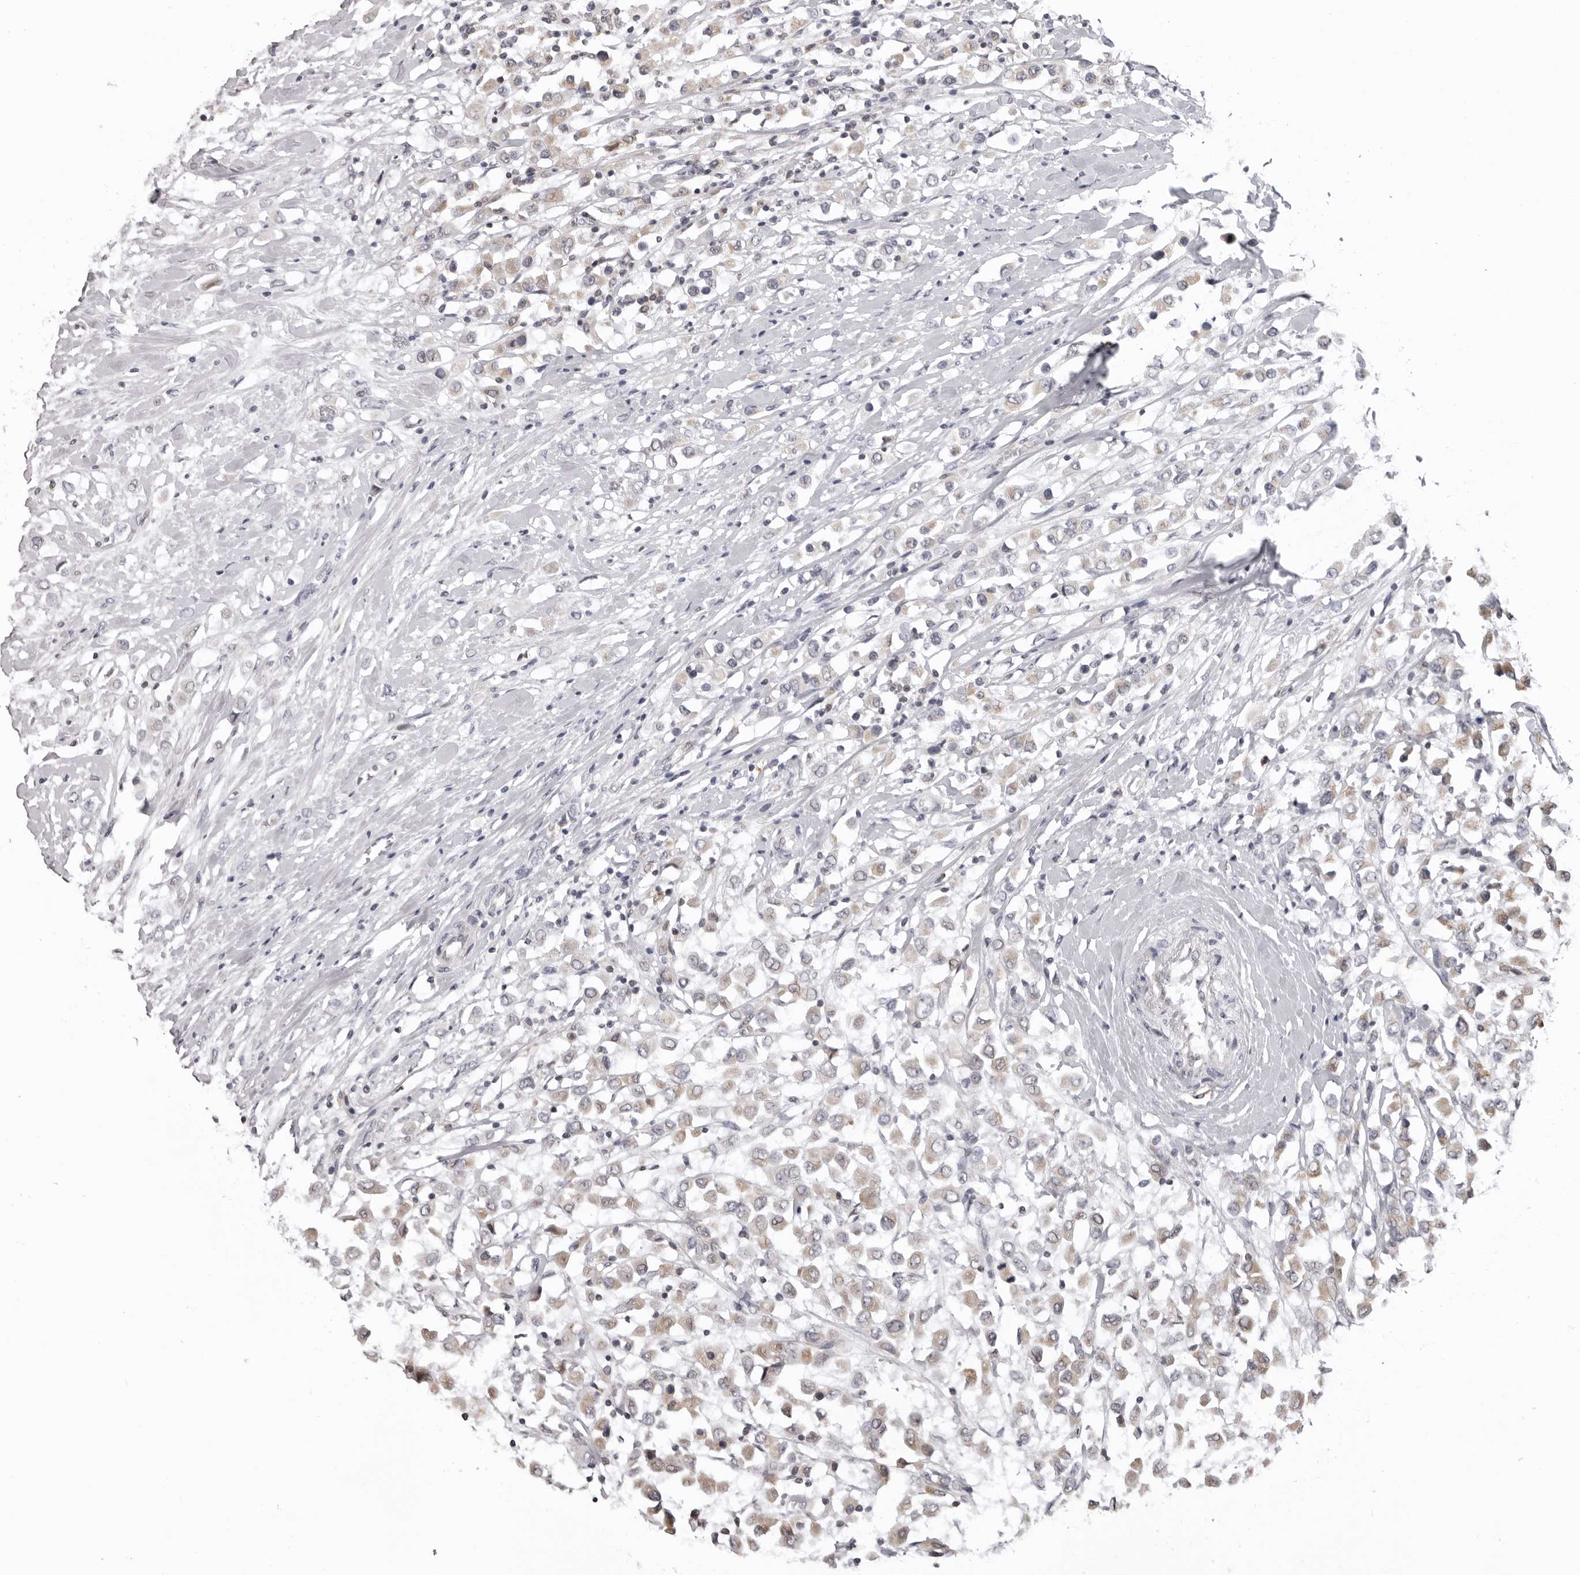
{"staining": {"intensity": "moderate", "quantity": "25%-75%", "location": "cytoplasmic/membranous"}, "tissue": "breast cancer", "cell_type": "Tumor cells", "image_type": "cancer", "snomed": [{"axis": "morphology", "description": "Duct carcinoma"}, {"axis": "topography", "description": "Breast"}], "caption": "Breast cancer (infiltrating ductal carcinoma) stained for a protein (brown) exhibits moderate cytoplasmic/membranous positive staining in about 25%-75% of tumor cells.", "gene": "MRPS15", "patient": {"sex": "female", "age": 61}}